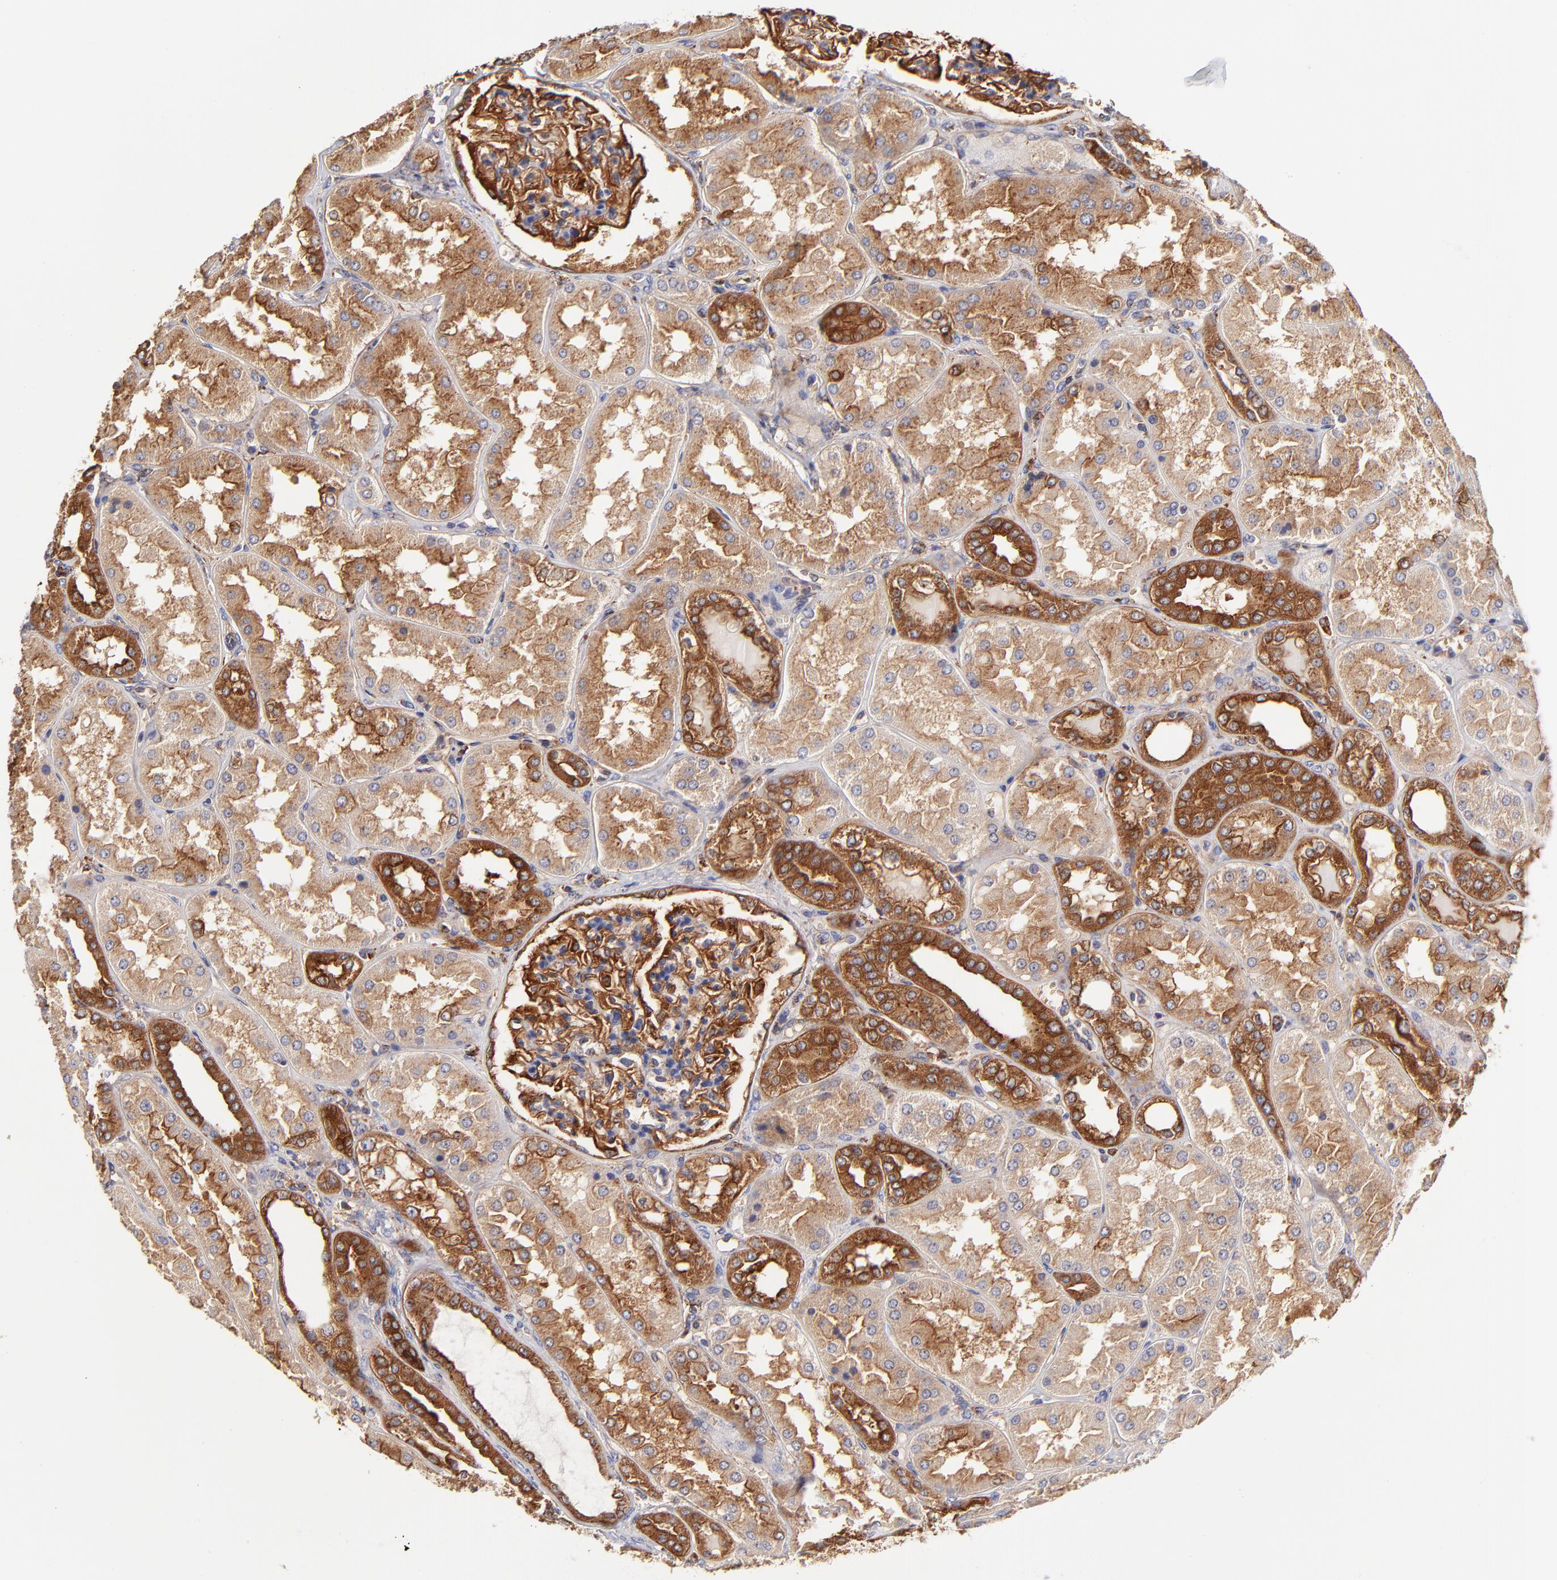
{"staining": {"intensity": "strong", "quantity": ">75%", "location": "cytoplasmic/membranous"}, "tissue": "kidney", "cell_type": "Cells in glomeruli", "image_type": "normal", "snomed": [{"axis": "morphology", "description": "Normal tissue, NOS"}, {"axis": "topography", "description": "Kidney"}], "caption": "The immunohistochemical stain labels strong cytoplasmic/membranous expression in cells in glomeruli of unremarkable kidney. (IHC, brightfield microscopy, high magnification).", "gene": "CD2AP", "patient": {"sex": "female", "age": 56}}